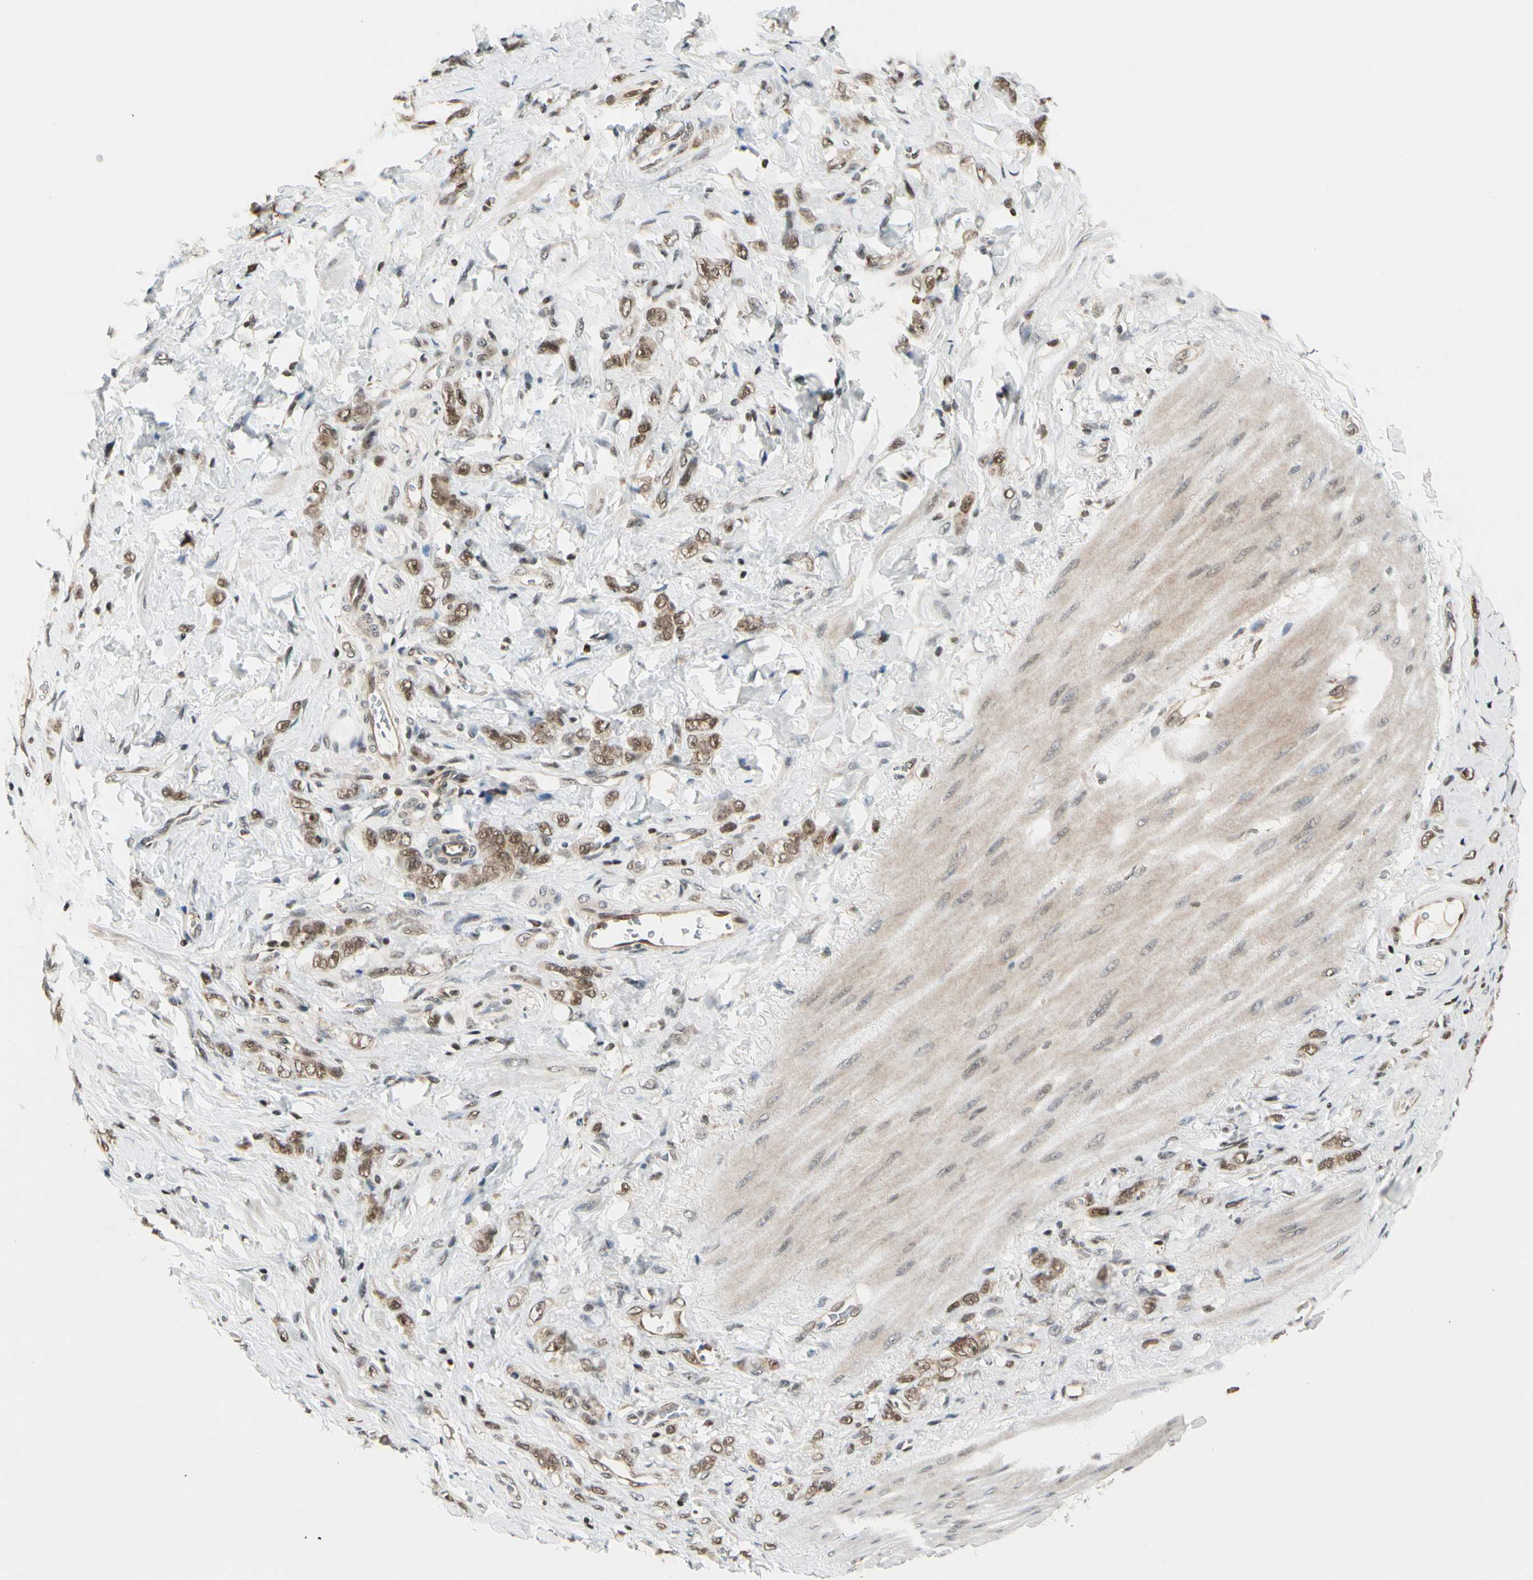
{"staining": {"intensity": "moderate", "quantity": "25%-75%", "location": "cytoplasmic/membranous,nuclear"}, "tissue": "stomach cancer", "cell_type": "Tumor cells", "image_type": "cancer", "snomed": [{"axis": "morphology", "description": "Adenocarcinoma, NOS"}, {"axis": "topography", "description": "Stomach"}], "caption": "The histopathology image demonstrates immunohistochemical staining of stomach cancer (adenocarcinoma). There is moderate cytoplasmic/membranous and nuclear staining is appreciated in about 25%-75% of tumor cells.", "gene": "DAXX", "patient": {"sex": "male", "age": 82}}